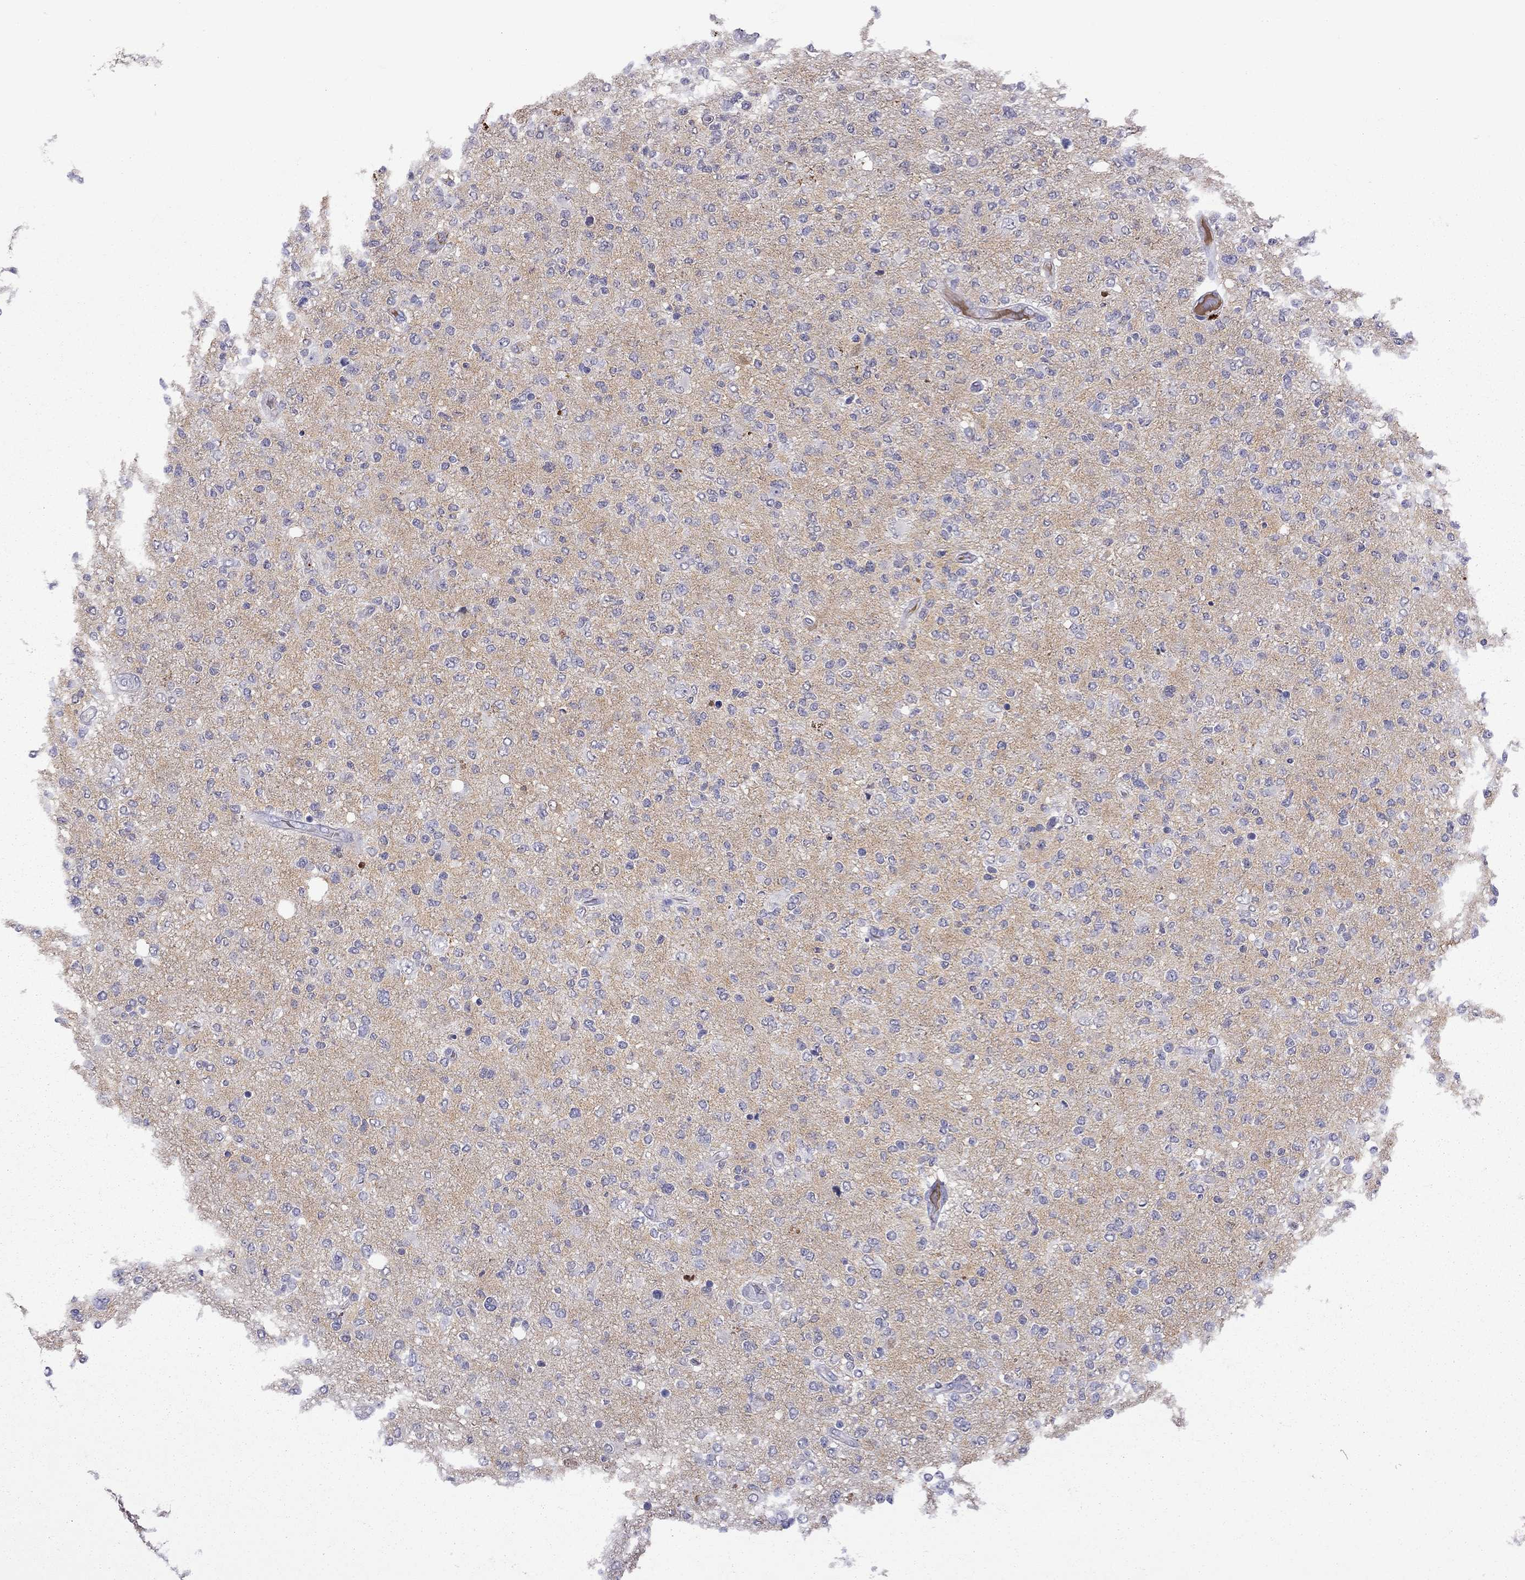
{"staining": {"intensity": "negative", "quantity": "none", "location": "none"}, "tissue": "glioma", "cell_type": "Tumor cells", "image_type": "cancer", "snomed": [{"axis": "morphology", "description": "Glioma, malignant, High grade"}, {"axis": "topography", "description": "Cerebral cortex"}], "caption": "Tumor cells show no significant positivity in malignant glioma (high-grade).", "gene": "SERPINA3", "patient": {"sex": "male", "age": 70}}